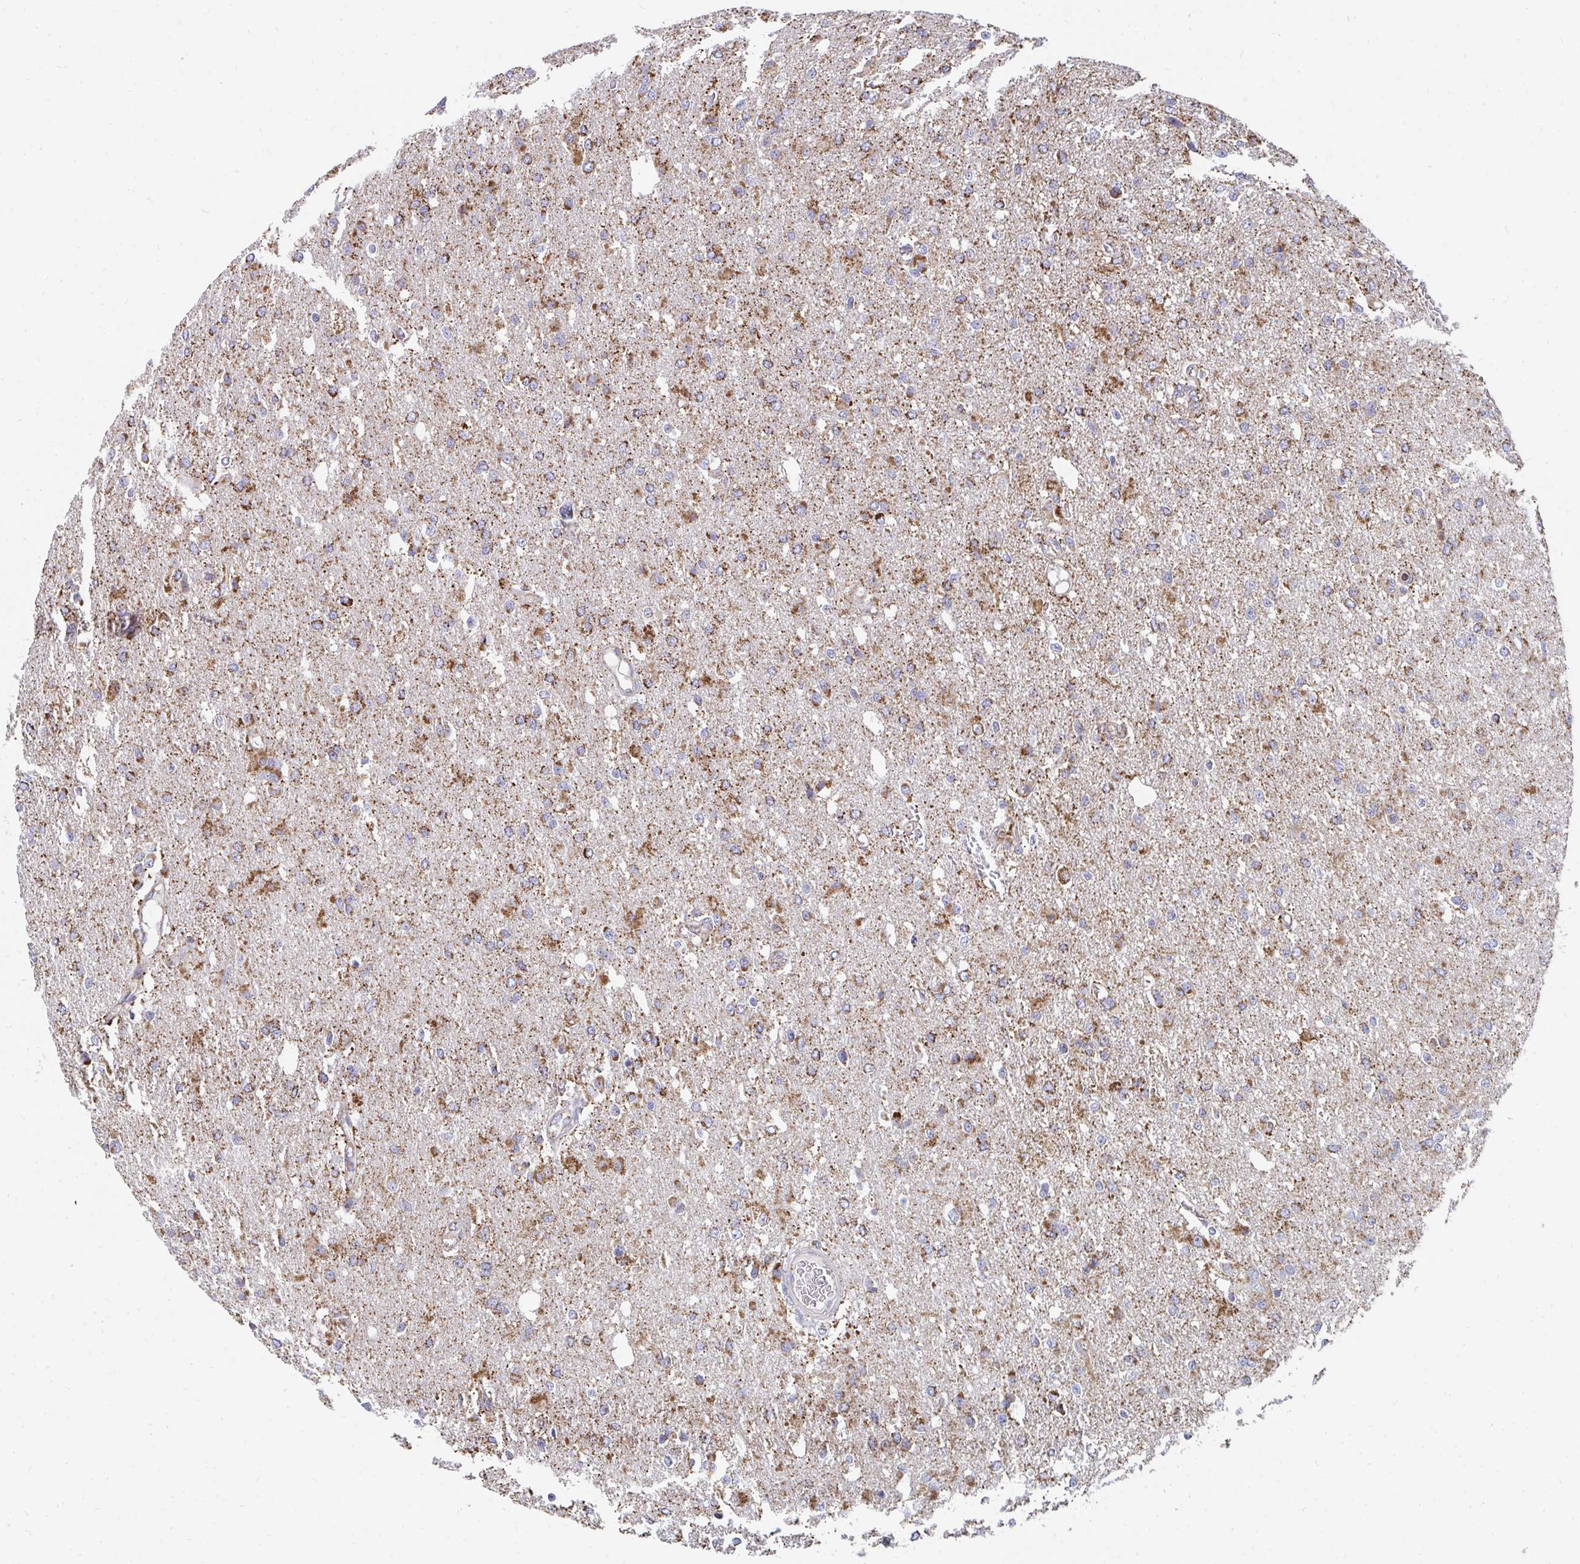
{"staining": {"intensity": "moderate", "quantity": "25%-75%", "location": "cytoplasmic/membranous"}, "tissue": "glioma", "cell_type": "Tumor cells", "image_type": "cancer", "snomed": [{"axis": "morphology", "description": "Glioma, malignant, Low grade"}, {"axis": "topography", "description": "Brain"}], "caption": "A brown stain labels moderate cytoplasmic/membranous expression of a protein in human malignant low-grade glioma tumor cells. (DAB (3,3'-diaminobenzidine) = brown stain, brightfield microscopy at high magnification).", "gene": "PC", "patient": {"sex": "male", "age": 26}}